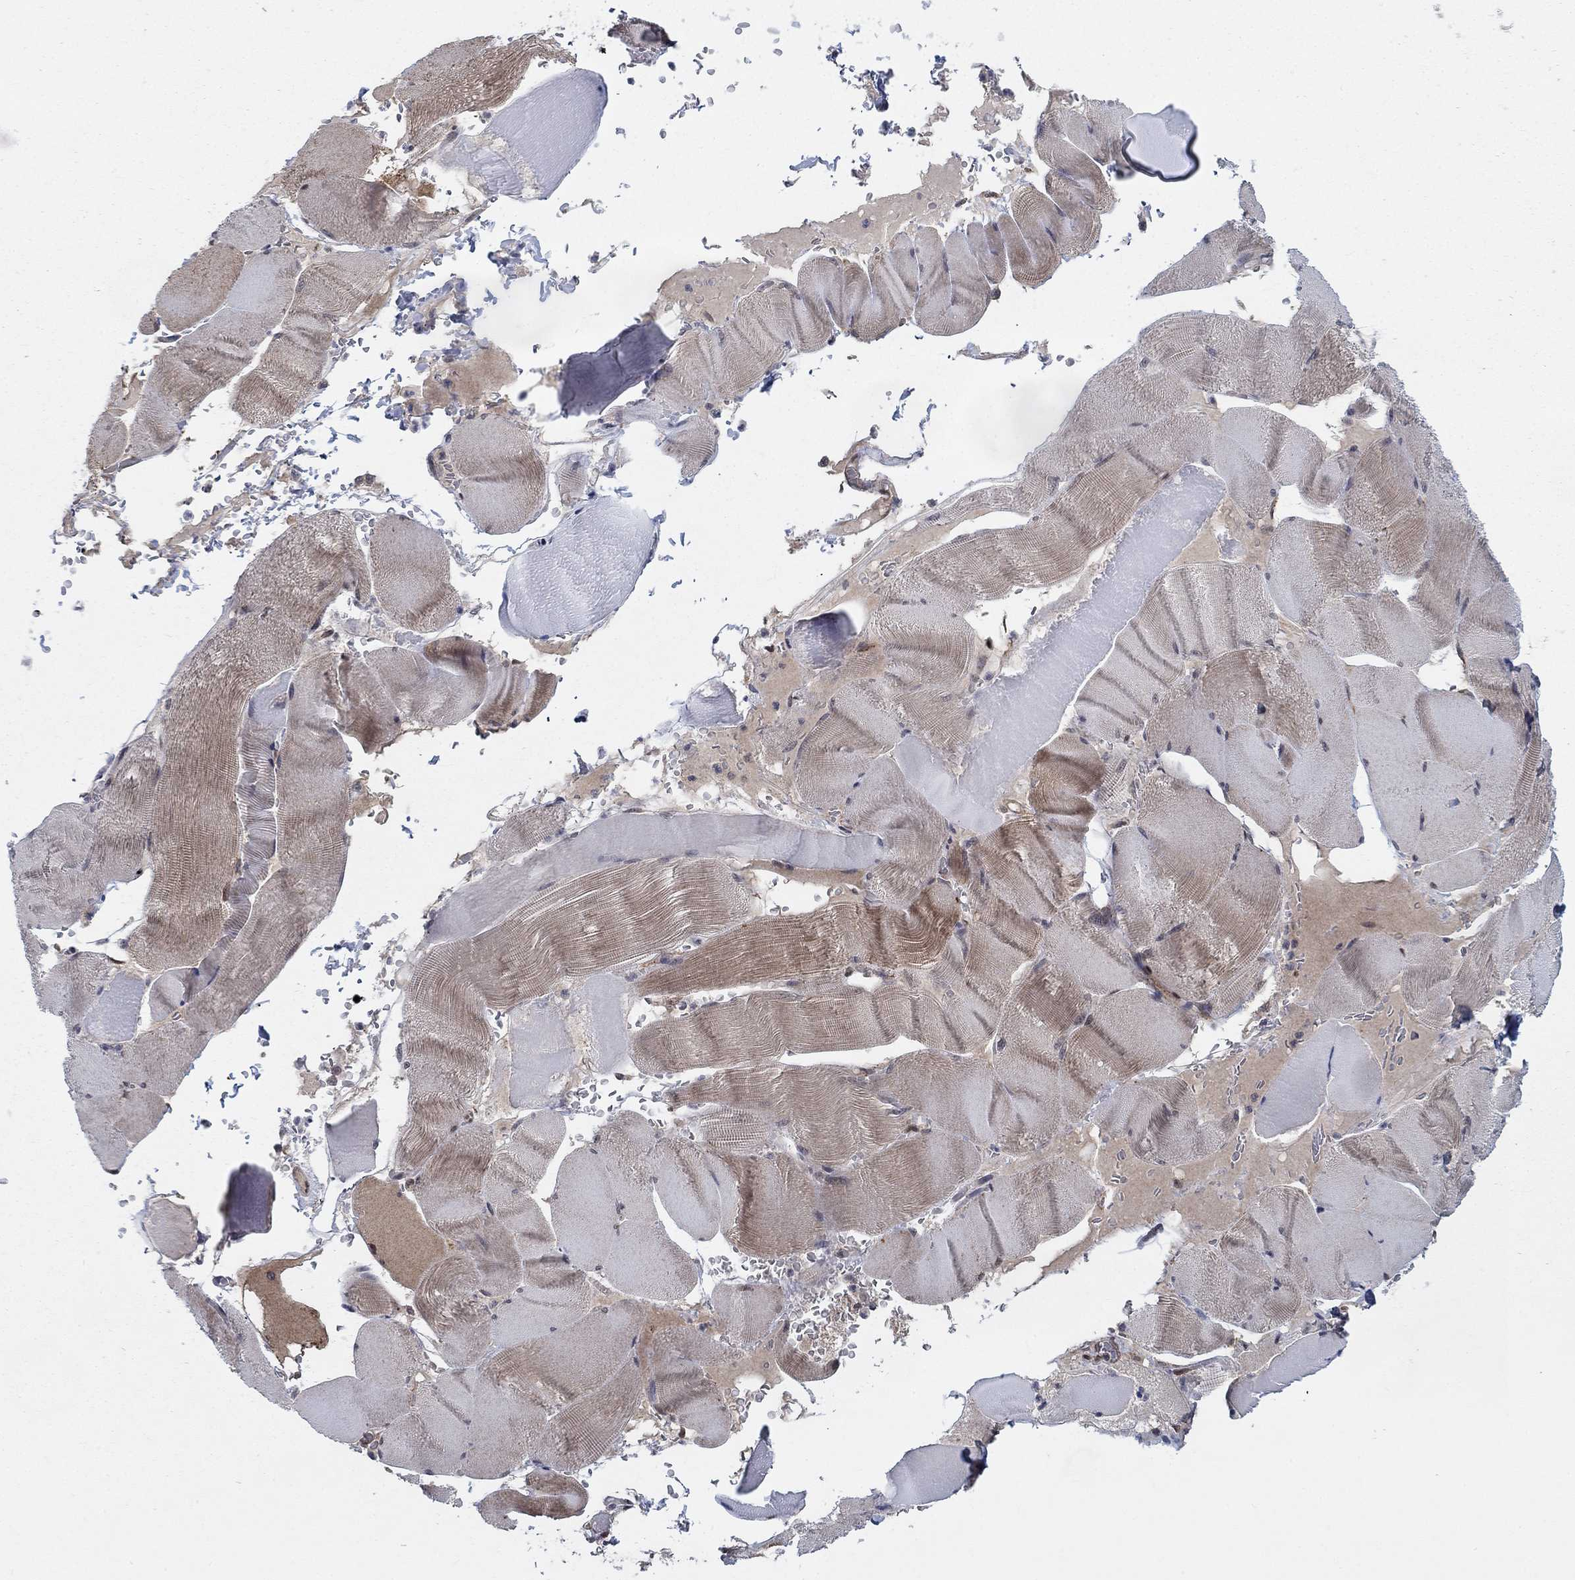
{"staining": {"intensity": "weak", "quantity": "25%-75%", "location": "cytoplasmic/membranous"}, "tissue": "skeletal muscle", "cell_type": "Myocytes", "image_type": "normal", "snomed": [{"axis": "morphology", "description": "Normal tissue, NOS"}, {"axis": "topography", "description": "Skeletal muscle"}], "caption": "Immunohistochemistry (IHC) (DAB) staining of unremarkable human skeletal muscle exhibits weak cytoplasmic/membranous protein positivity in about 25%-75% of myocytes.", "gene": "SH3RF1", "patient": {"sex": "male", "age": 56}}